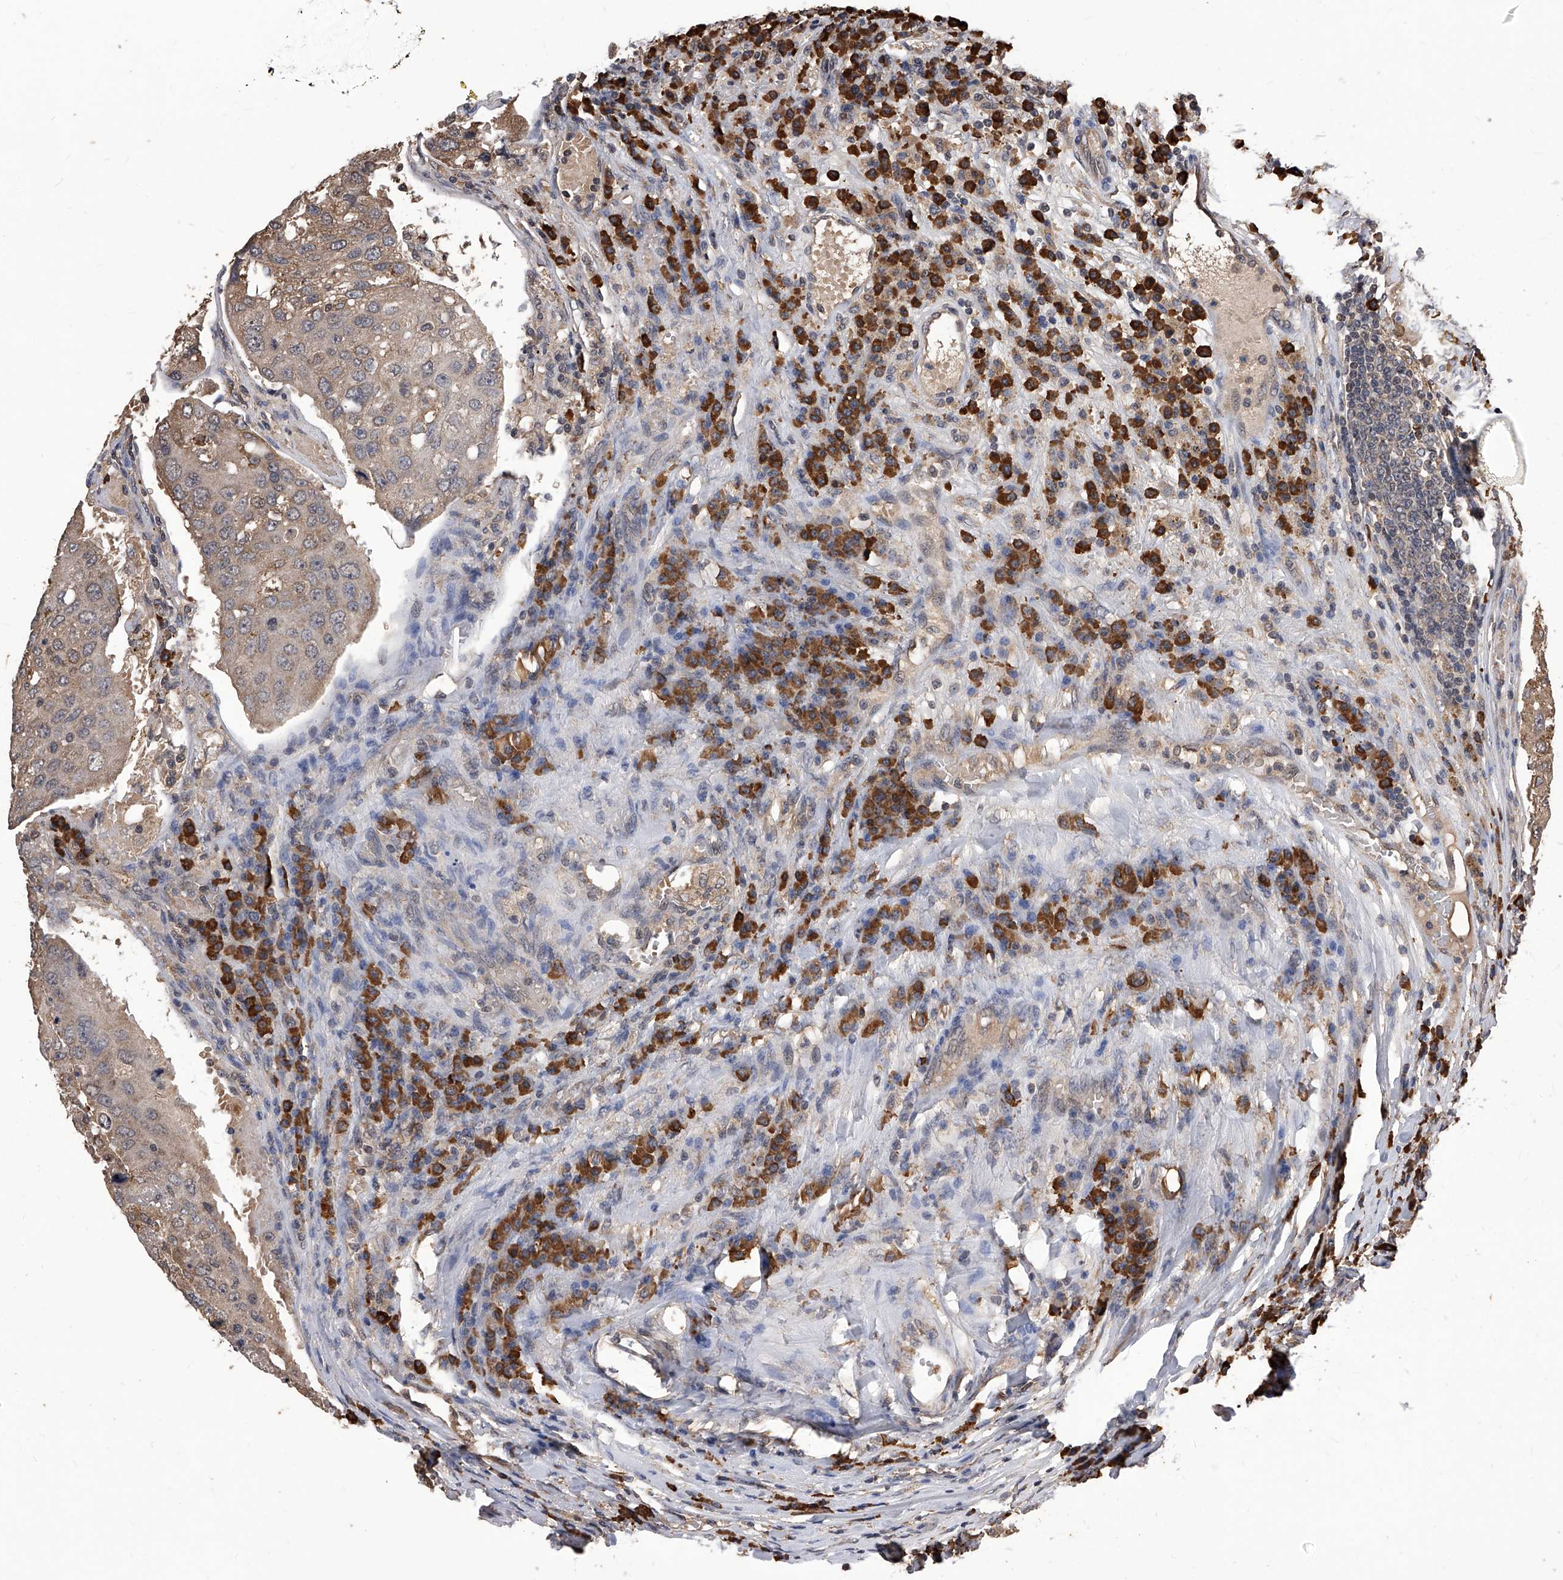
{"staining": {"intensity": "weak", "quantity": ">75%", "location": "cytoplasmic/membranous"}, "tissue": "urothelial cancer", "cell_type": "Tumor cells", "image_type": "cancer", "snomed": [{"axis": "morphology", "description": "Urothelial carcinoma, High grade"}, {"axis": "topography", "description": "Lymph node"}, {"axis": "topography", "description": "Urinary bladder"}], "caption": "Immunohistochemistry (IHC) staining of high-grade urothelial carcinoma, which demonstrates low levels of weak cytoplasmic/membranous positivity in about >75% of tumor cells indicating weak cytoplasmic/membranous protein positivity. The staining was performed using DAB (3,3'-diaminobenzidine) (brown) for protein detection and nuclei were counterstained in hematoxylin (blue).", "gene": "ID1", "patient": {"sex": "male", "age": 51}}